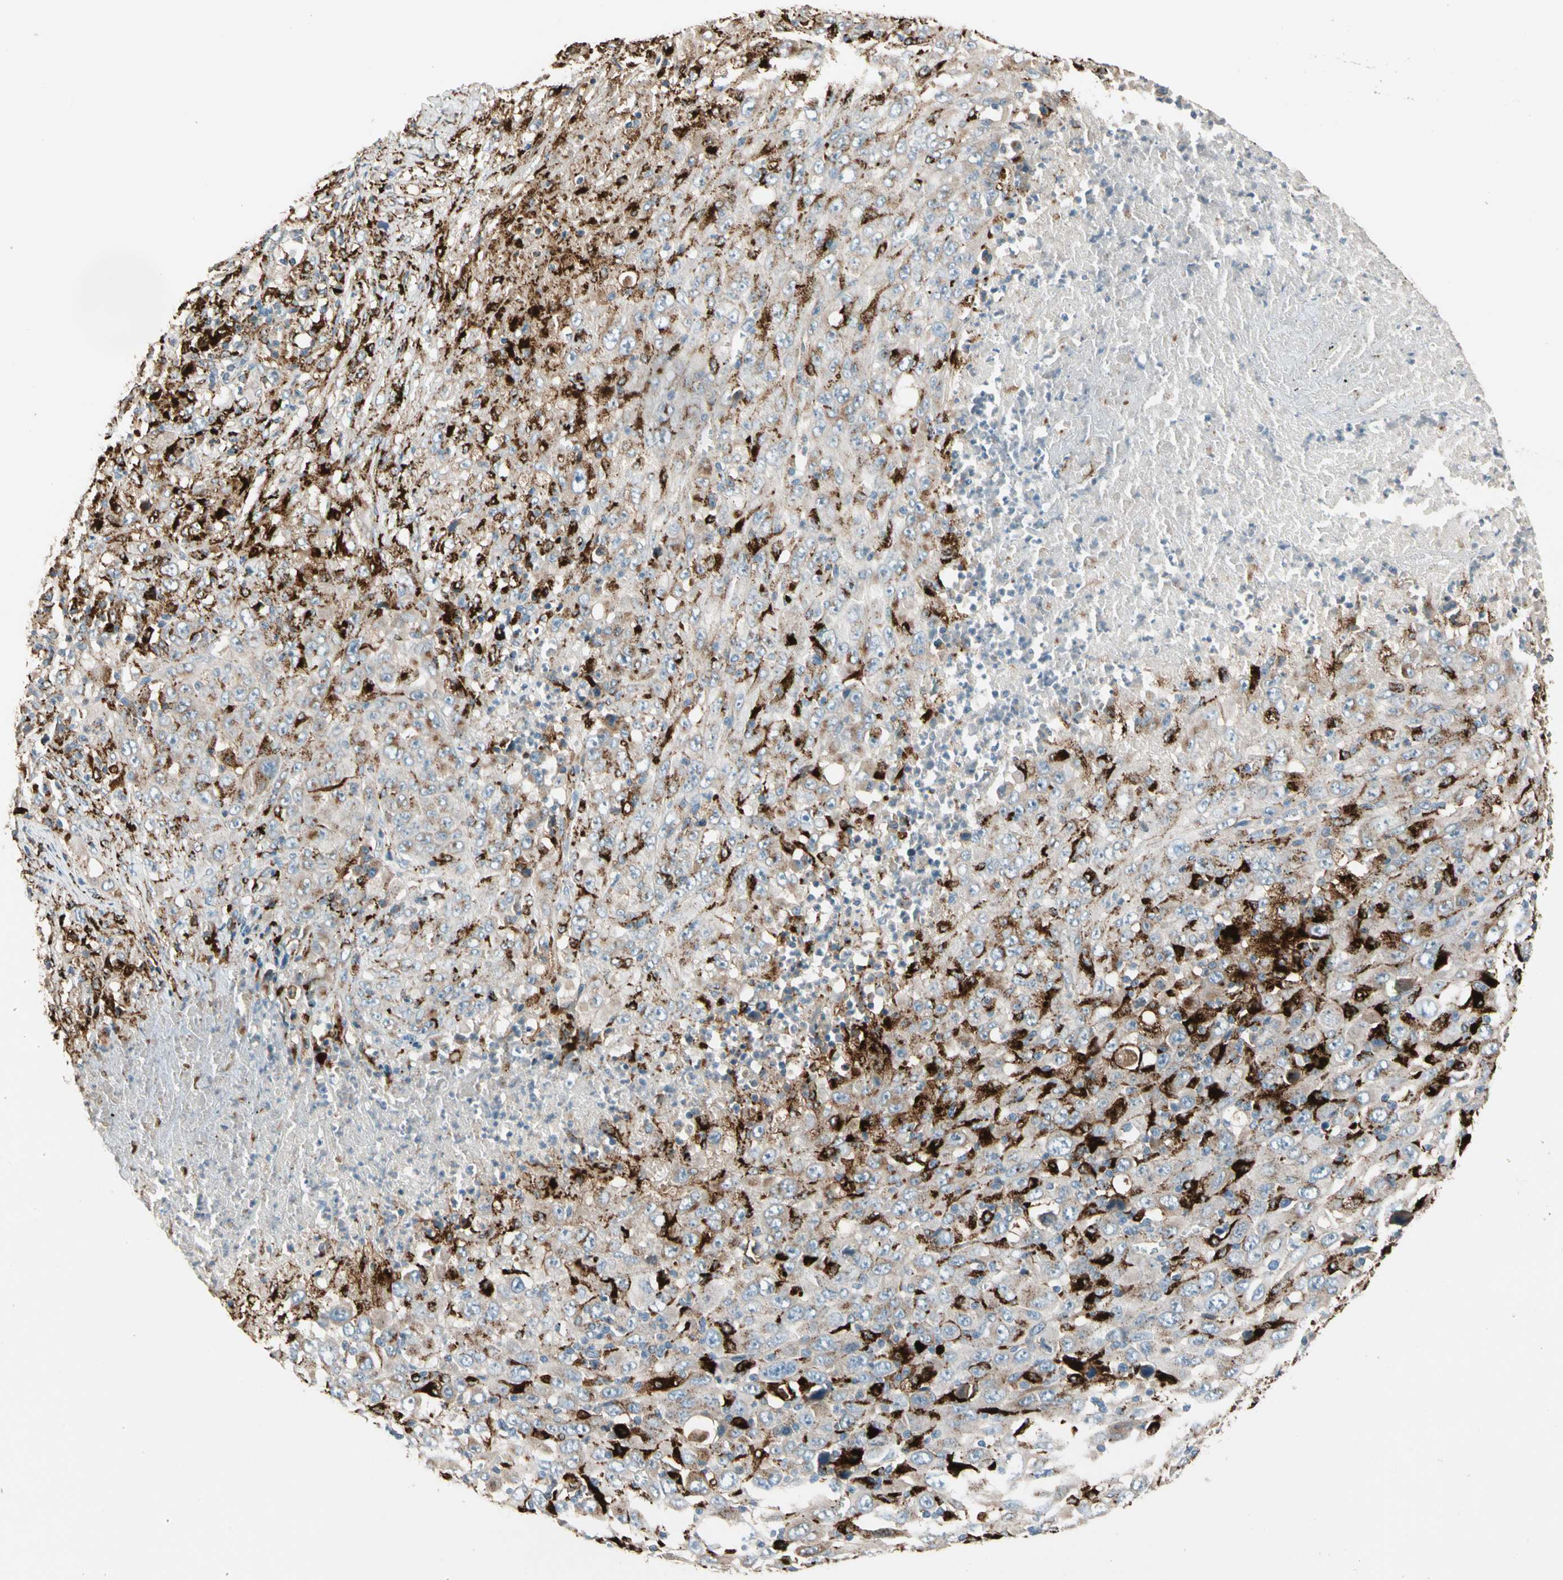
{"staining": {"intensity": "negative", "quantity": "none", "location": "none"}, "tissue": "melanoma", "cell_type": "Tumor cells", "image_type": "cancer", "snomed": [{"axis": "morphology", "description": "Malignant melanoma, Metastatic site"}, {"axis": "topography", "description": "Skin"}], "caption": "Tumor cells show no significant expression in malignant melanoma (metastatic site). (Stains: DAB immunohistochemistry with hematoxylin counter stain, Microscopy: brightfield microscopy at high magnification).", "gene": "GM2A", "patient": {"sex": "female", "age": 56}}